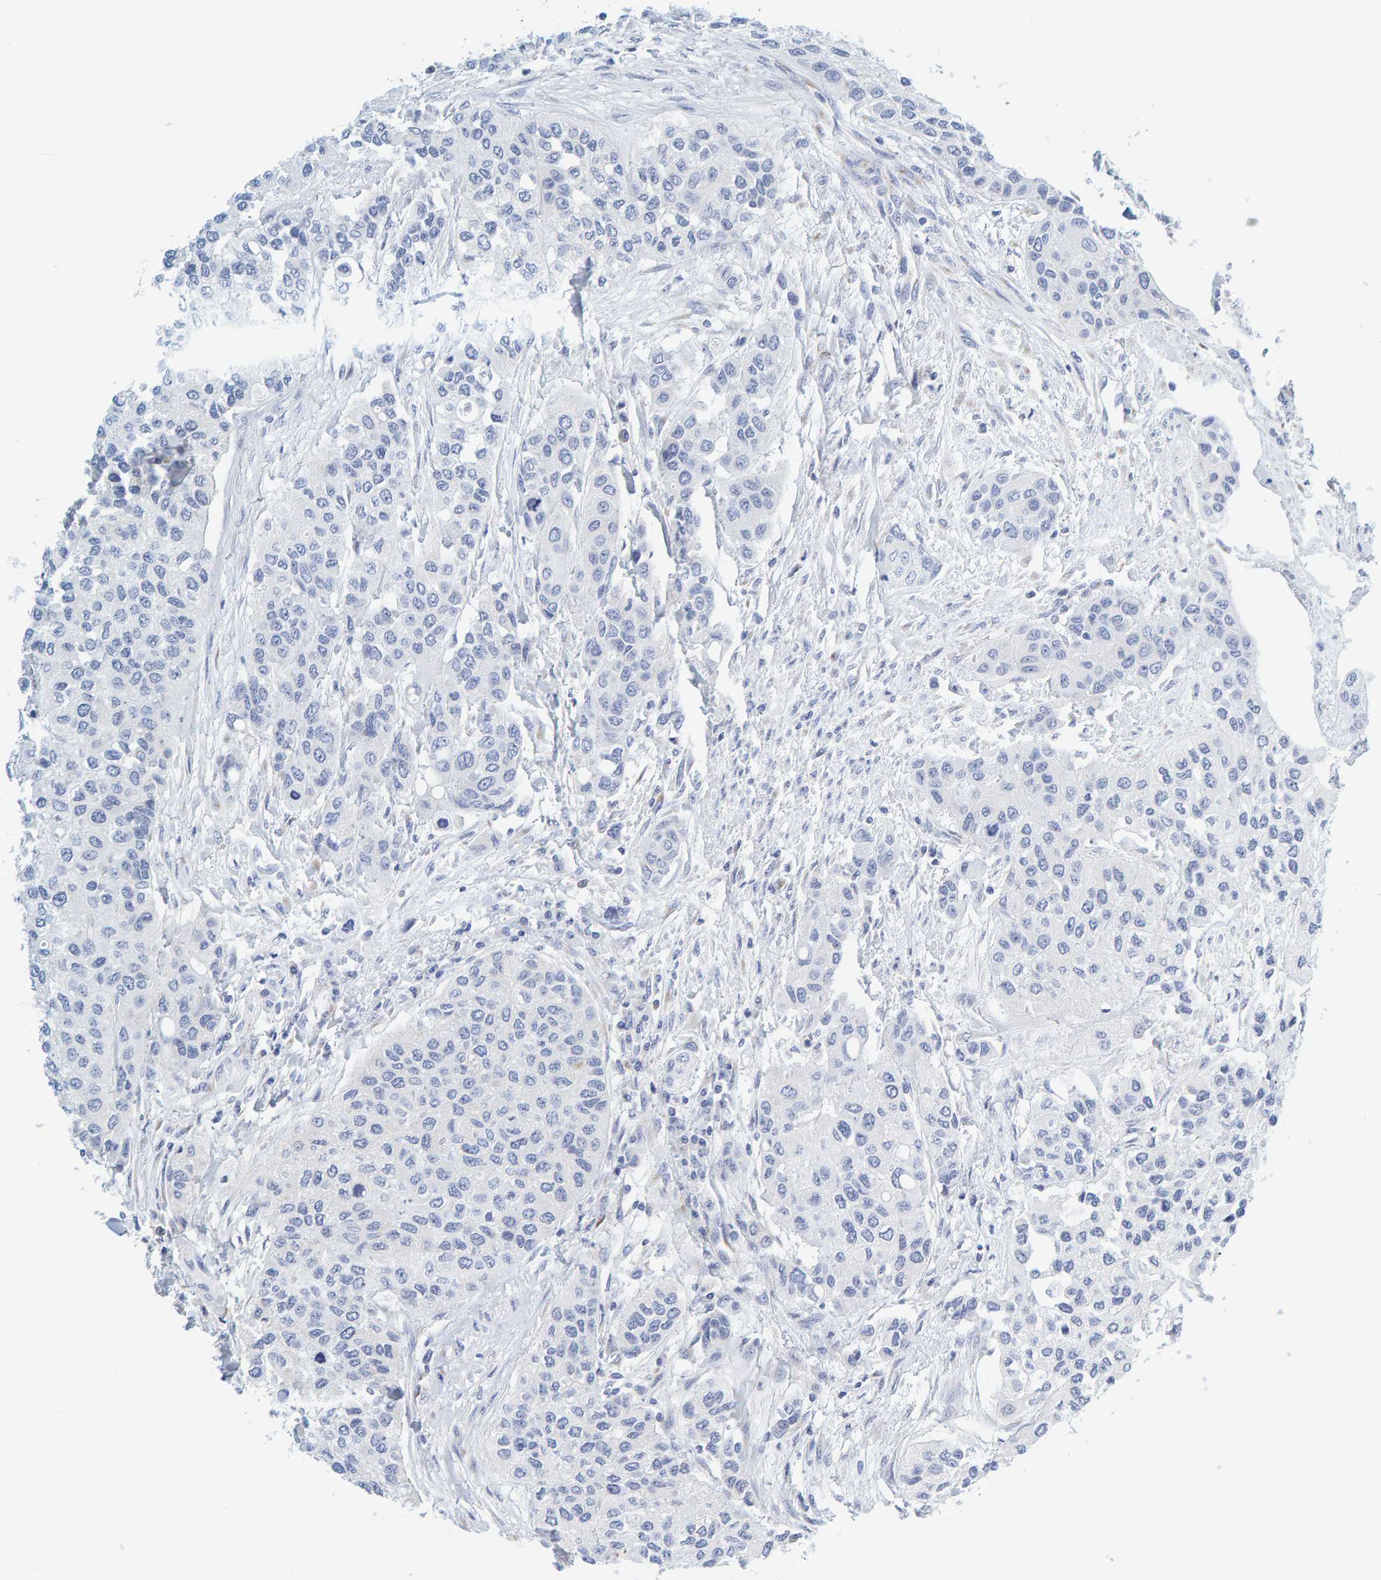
{"staining": {"intensity": "negative", "quantity": "none", "location": "none"}, "tissue": "urothelial cancer", "cell_type": "Tumor cells", "image_type": "cancer", "snomed": [{"axis": "morphology", "description": "Urothelial carcinoma, High grade"}, {"axis": "topography", "description": "Urinary bladder"}], "caption": "Urothelial cancer was stained to show a protein in brown. There is no significant expression in tumor cells. The staining was performed using DAB to visualize the protein expression in brown, while the nuclei were stained in blue with hematoxylin (Magnification: 20x).", "gene": "MOG", "patient": {"sex": "female", "age": 56}}